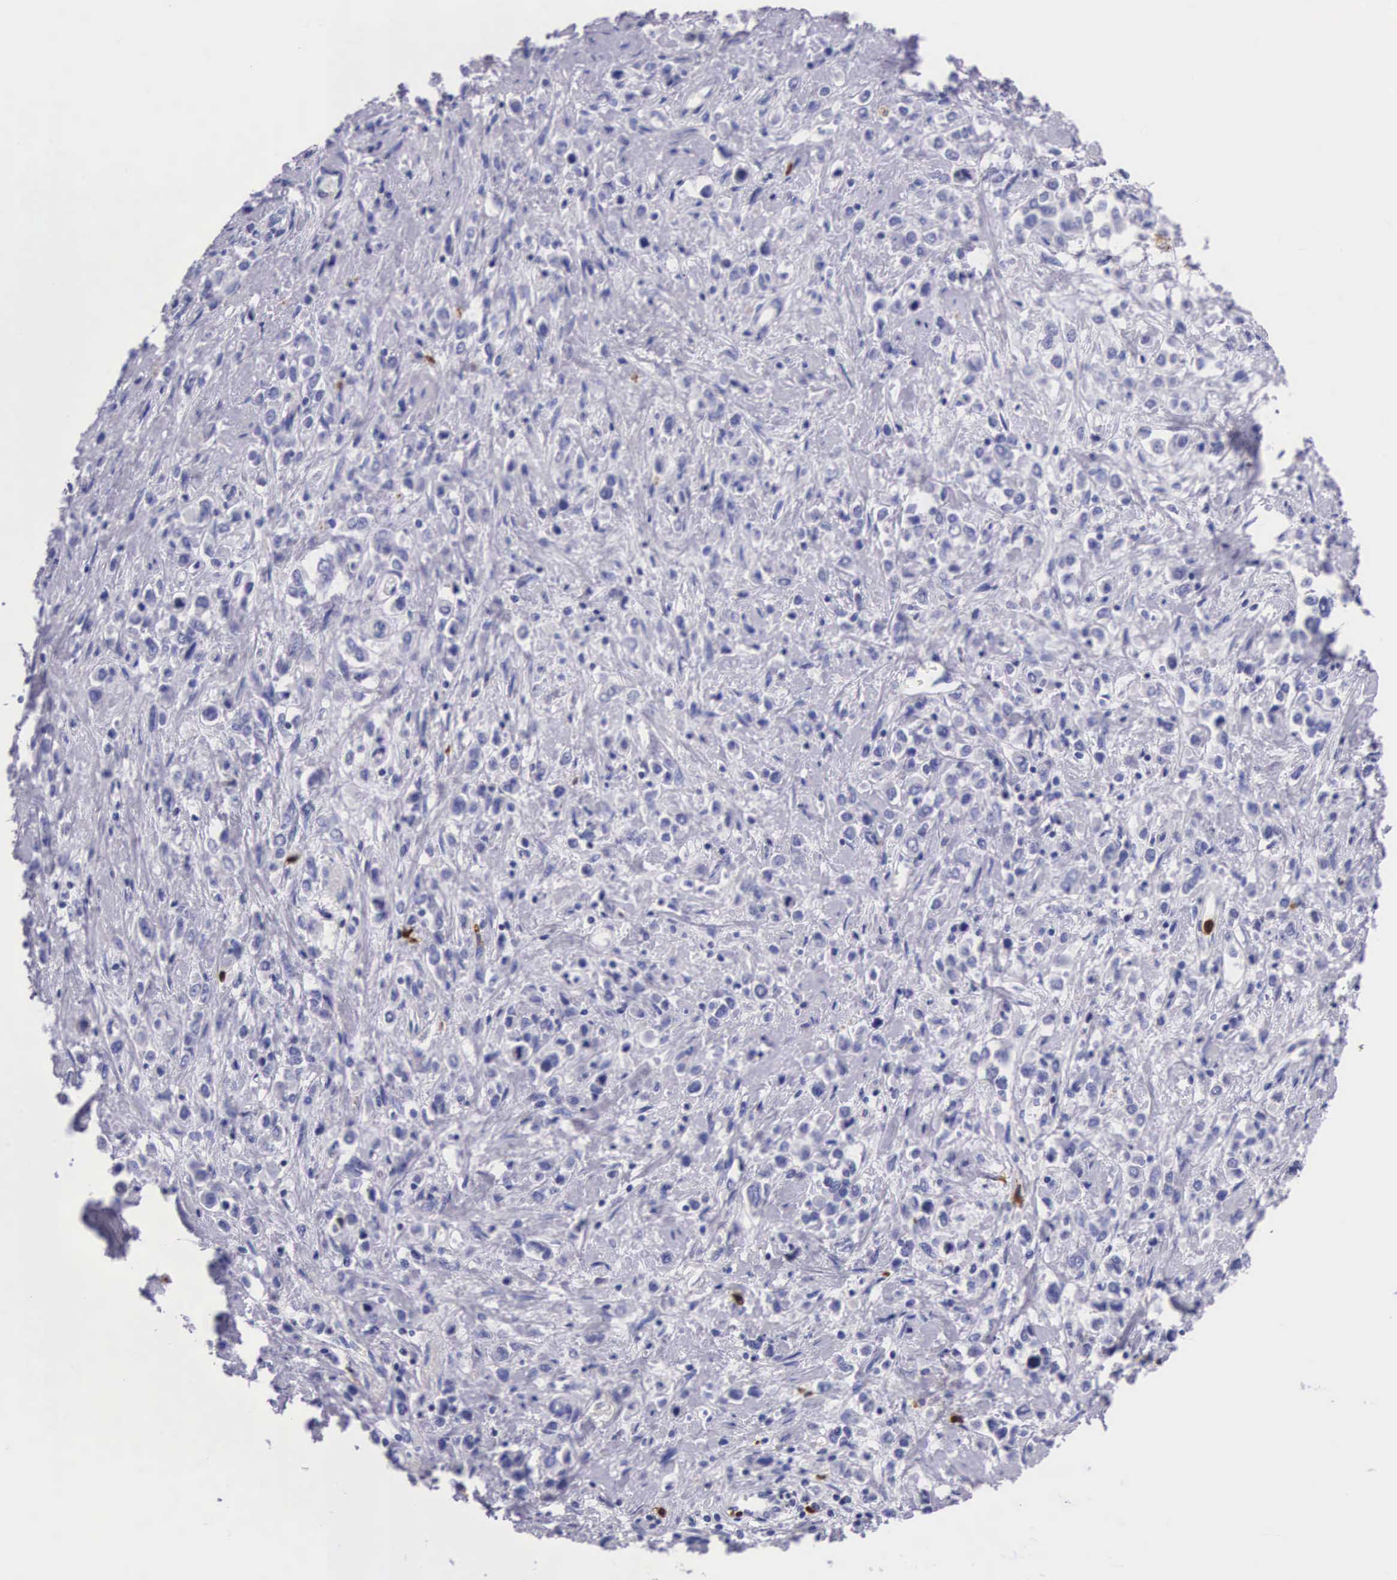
{"staining": {"intensity": "negative", "quantity": "none", "location": "none"}, "tissue": "stomach cancer", "cell_type": "Tumor cells", "image_type": "cancer", "snomed": [{"axis": "morphology", "description": "Adenocarcinoma, NOS"}, {"axis": "topography", "description": "Stomach, upper"}], "caption": "Human stomach adenocarcinoma stained for a protein using IHC shows no staining in tumor cells.", "gene": "FCN1", "patient": {"sex": "male", "age": 76}}